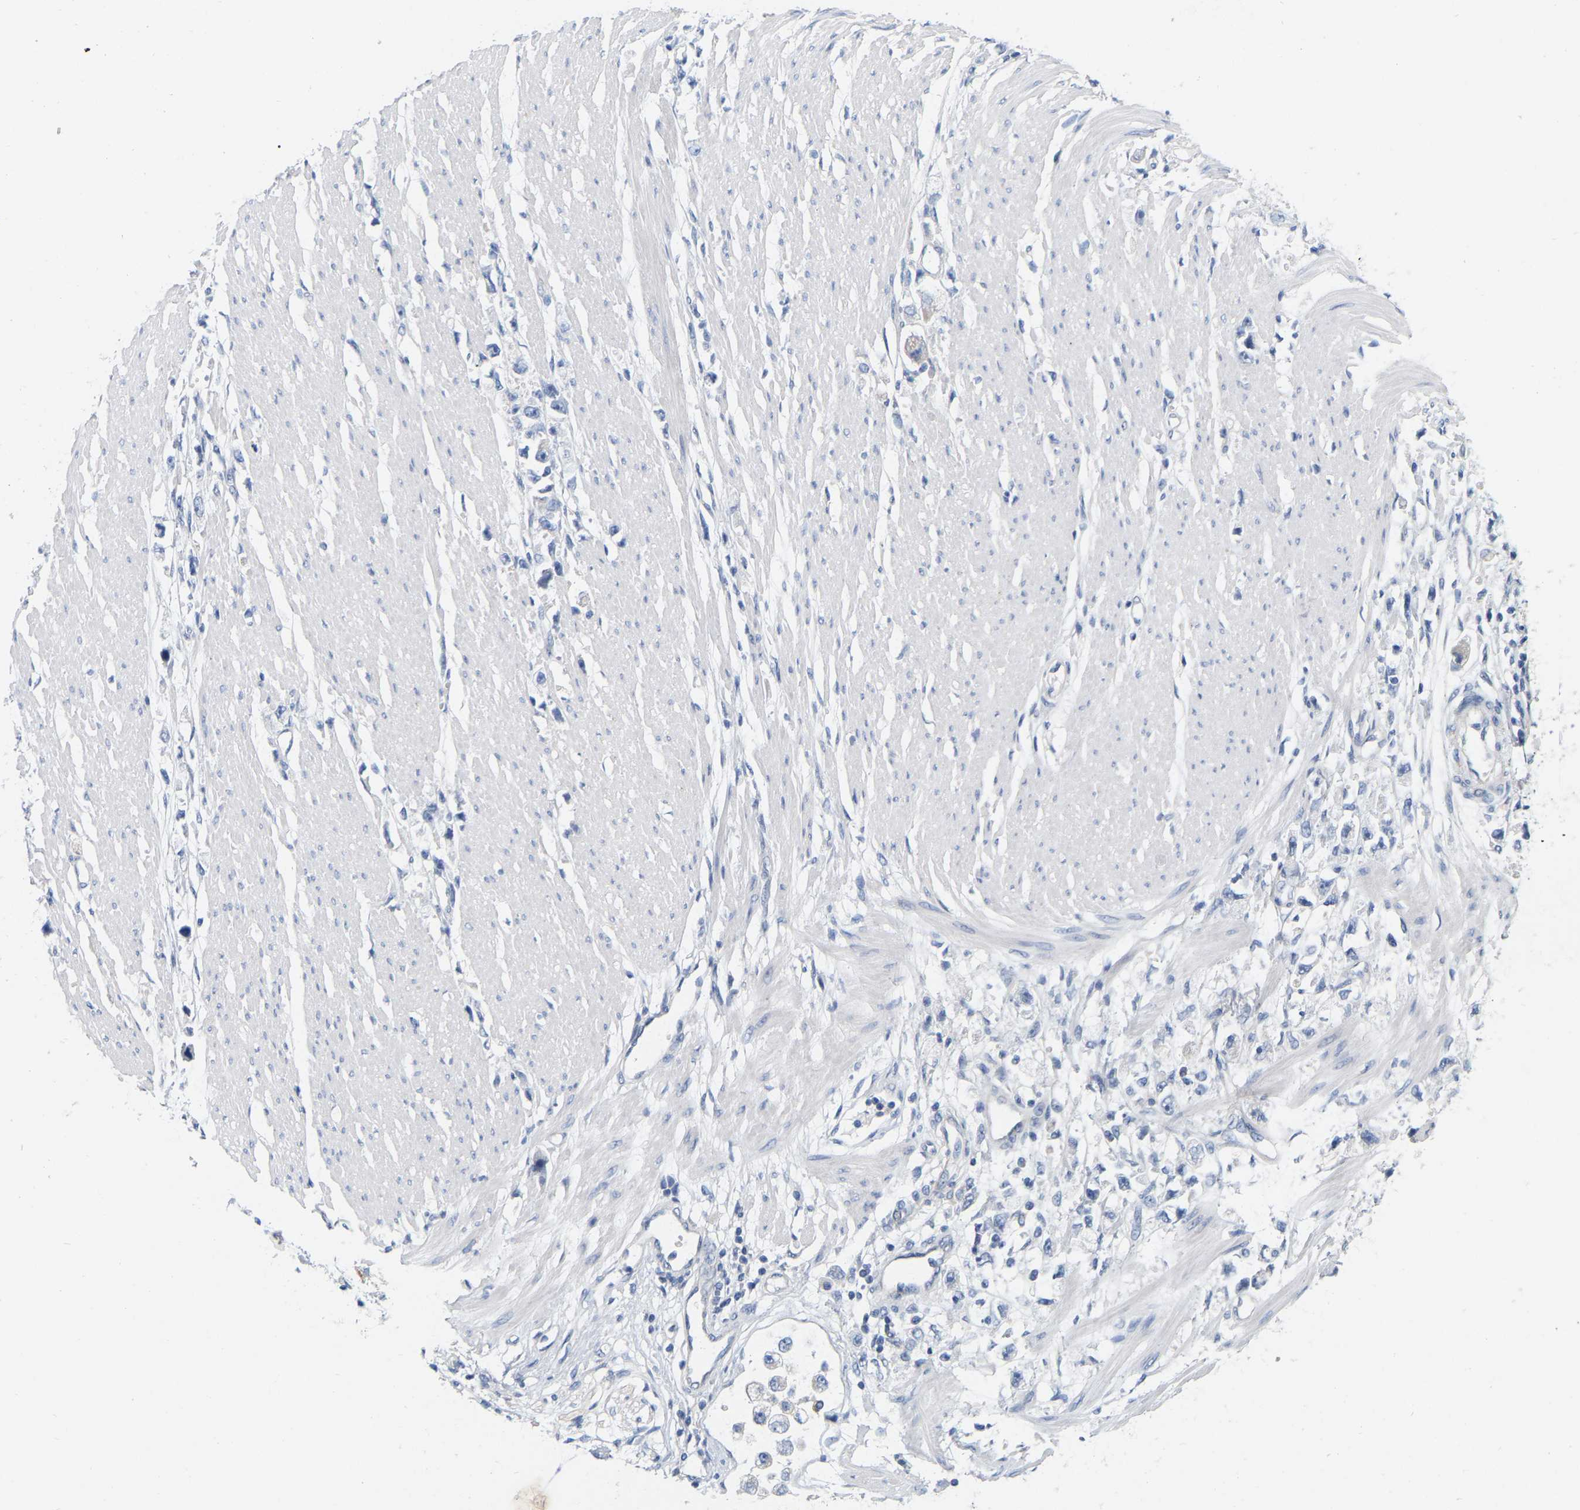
{"staining": {"intensity": "negative", "quantity": "none", "location": "none"}, "tissue": "stomach cancer", "cell_type": "Tumor cells", "image_type": "cancer", "snomed": [{"axis": "morphology", "description": "Adenocarcinoma, NOS"}, {"axis": "topography", "description": "Stomach"}], "caption": "The image shows no significant staining in tumor cells of stomach adenocarcinoma. (Brightfield microscopy of DAB (3,3'-diaminobenzidine) immunohistochemistry (IHC) at high magnification).", "gene": "WIPI2", "patient": {"sex": "female", "age": 59}}